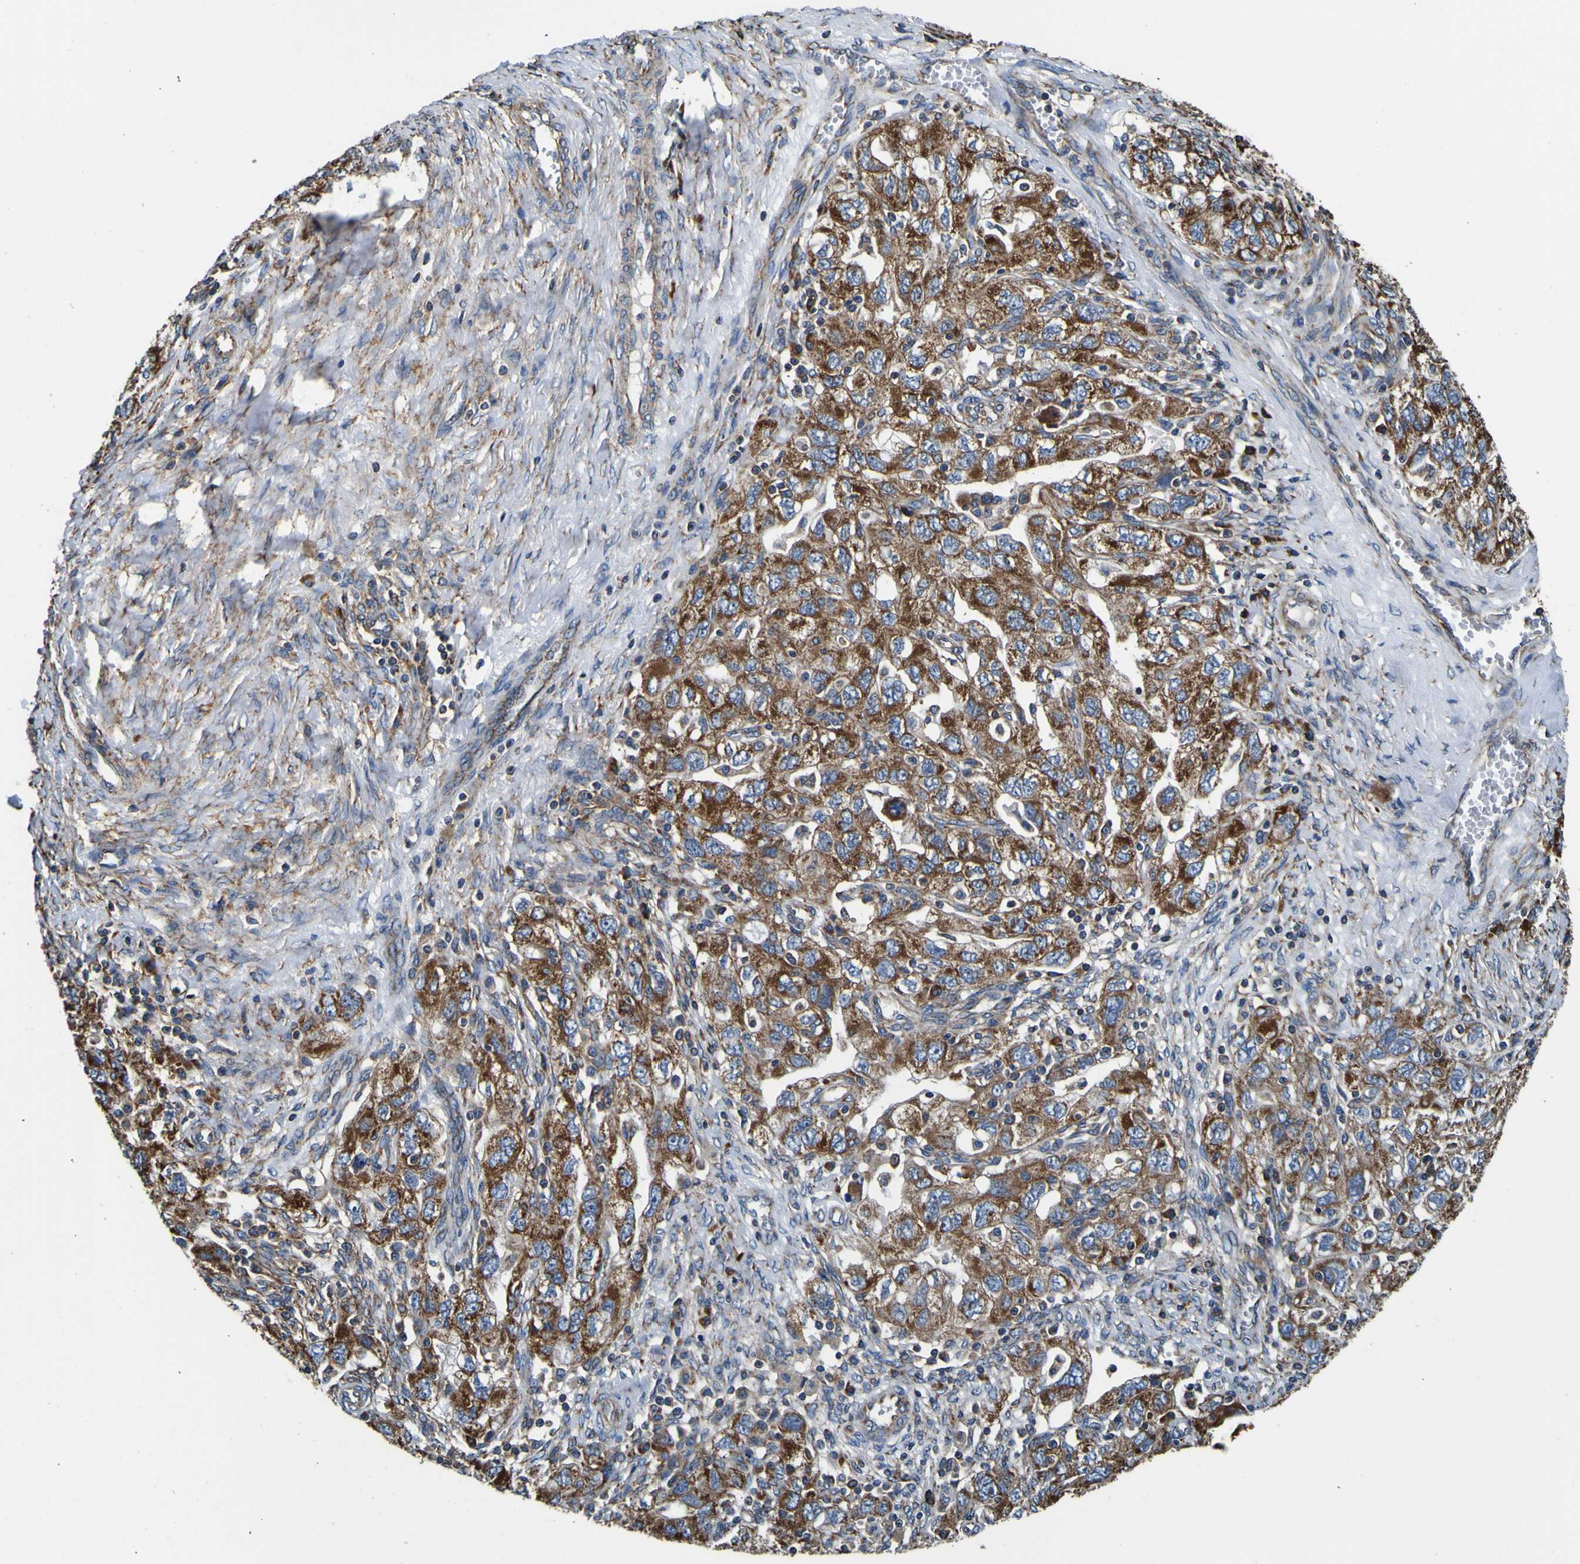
{"staining": {"intensity": "moderate", "quantity": ">75%", "location": "cytoplasmic/membranous"}, "tissue": "ovarian cancer", "cell_type": "Tumor cells", "image_type": "cancer", "snomed": [{"axis": "morphology", "description": "Carcinoma, NOS"}, {"axis": "morphology", "description": "Cystadenocarcinoma, serous, NOS"}, {"axis": "topography", "description": "Ovary"}], "caption": "High-power microscopy captured an IHC histopathology image of ovarian serous cystadenocarcinoma, revealing moderate cytoplasmic/membranous staining in about >75% of tumor cells.", "gene": "INPP5A", "patient": {"sex": "female", "age": 69}}